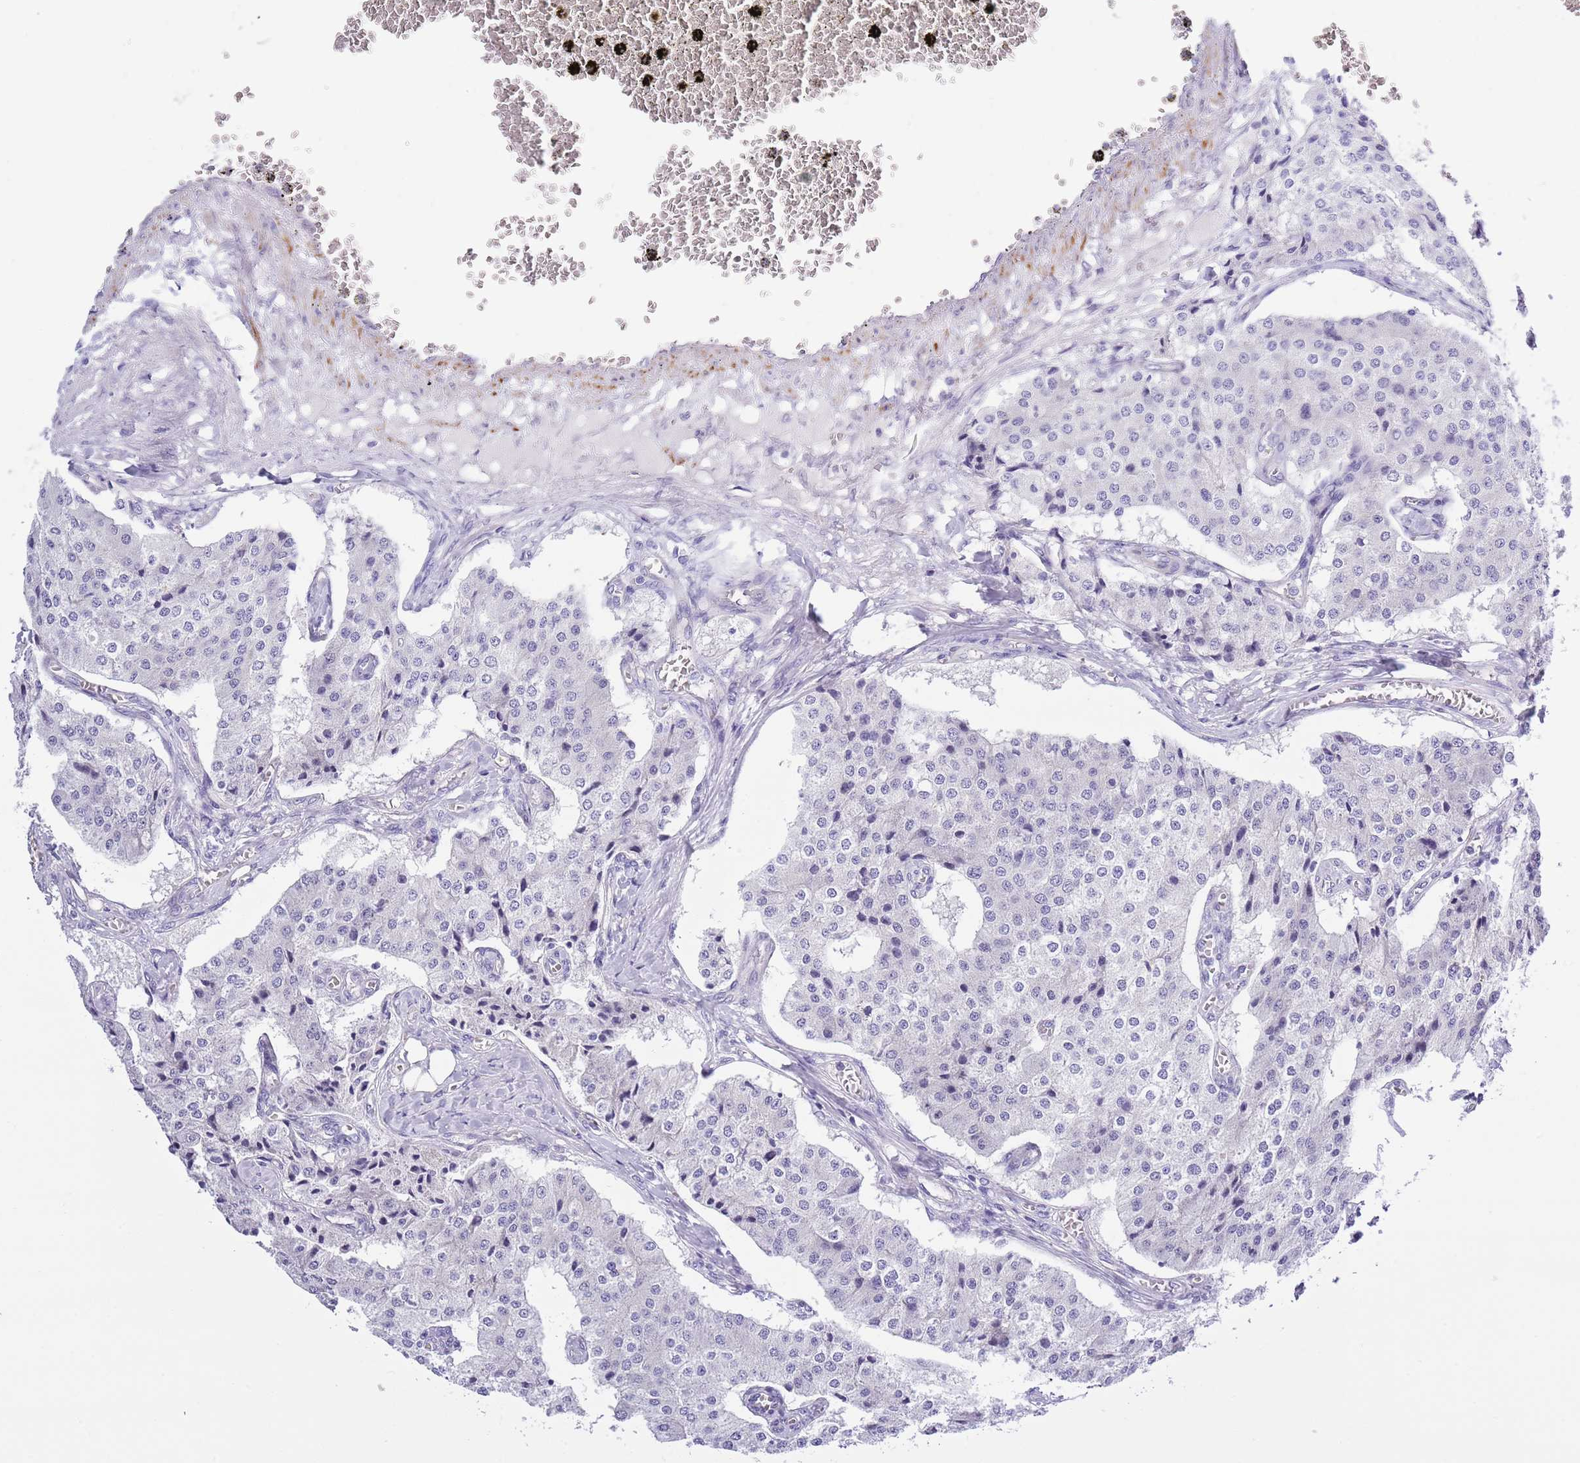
{"staining": {"intensity": "negative", "quantity": "none", "location": "none"}, "tissue": "carcinoid", "cell_type": "Tumor cells", "image_type": "cancer", "snomed": [{"axis": "morphology", "description": "Carcinoid, malignant, NOS"}, {"axis": "topography", "description": "Colon"}], "caption": "Immunohistochemistry photomicrograph of neoplastic tissue: carcinoid stained with DAB (3,3'-diaminobenzidine) demonstrates no significant protein staining in tumor cells. (Brightfield microscopy of DAB (3,3'-diaminobenzidine) immunohistochemistry at high magnification).", "gene": "NET1", "patient": {"sex": "female", "age": 52}}